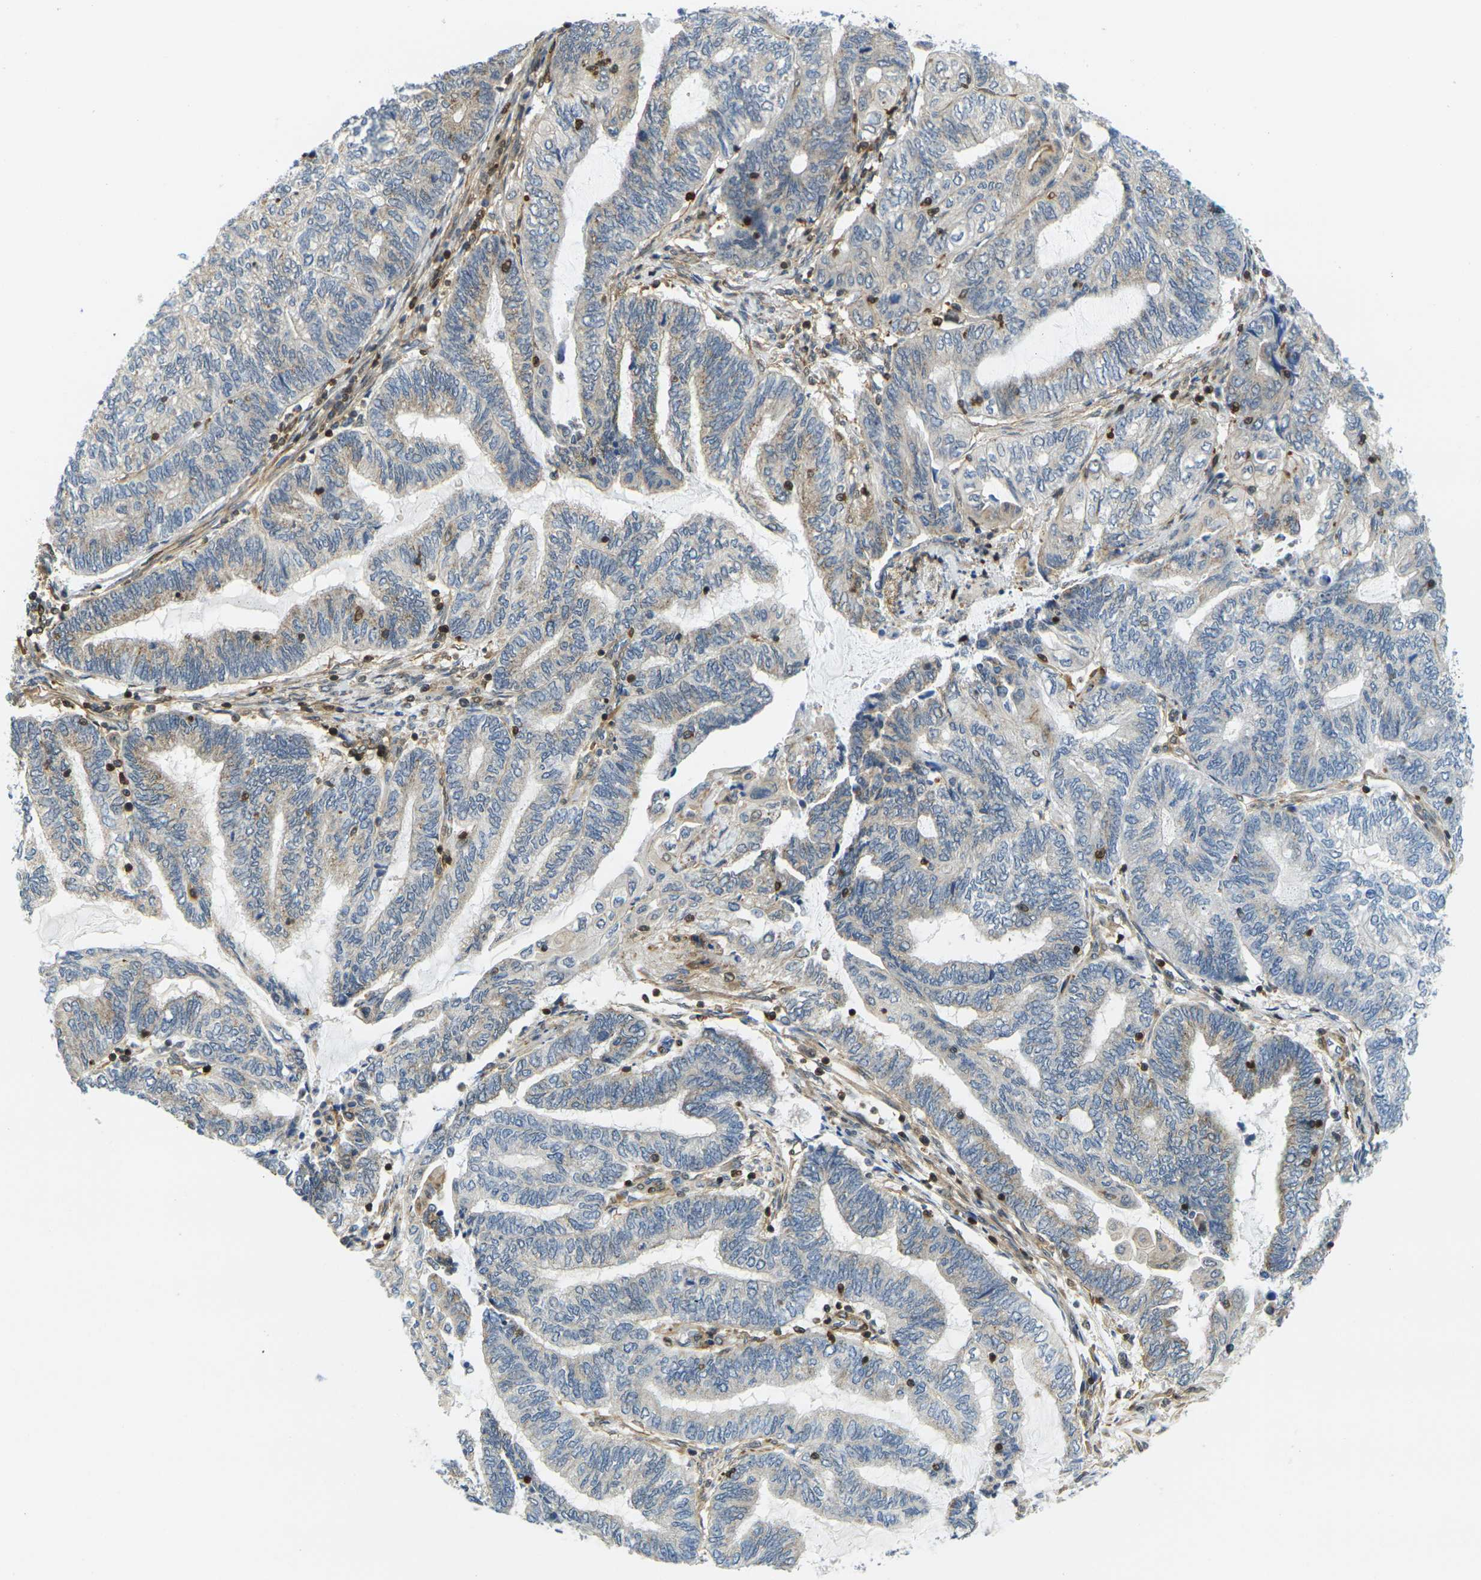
{"staining": {"intensity": "weak", "quantity": "25%-75%", "location": "cytoplasmic/membranous"}, "tissue": "endometrial cancer", "cell_type": "Tumor cells", "image_type": "cancer", "snomed": [{"axis": "morphology", "description": "Adenocarcinoma, NOS"}, {"axis": "topography", "description": "Uterus"}, {"axis": "topography", "description": "Endometrium"}], "caption": "Endometrial adenocarcinoma stained for a protein displays weak cytoplasmic/membranous positivity in tumor cells. The staining was performed using DAB, with brown indicating positive protein expression. Nuclei are stained blue with hematoxylin.", "gene": "LASP1", "patient": {"sex": "female", "age": 70}}